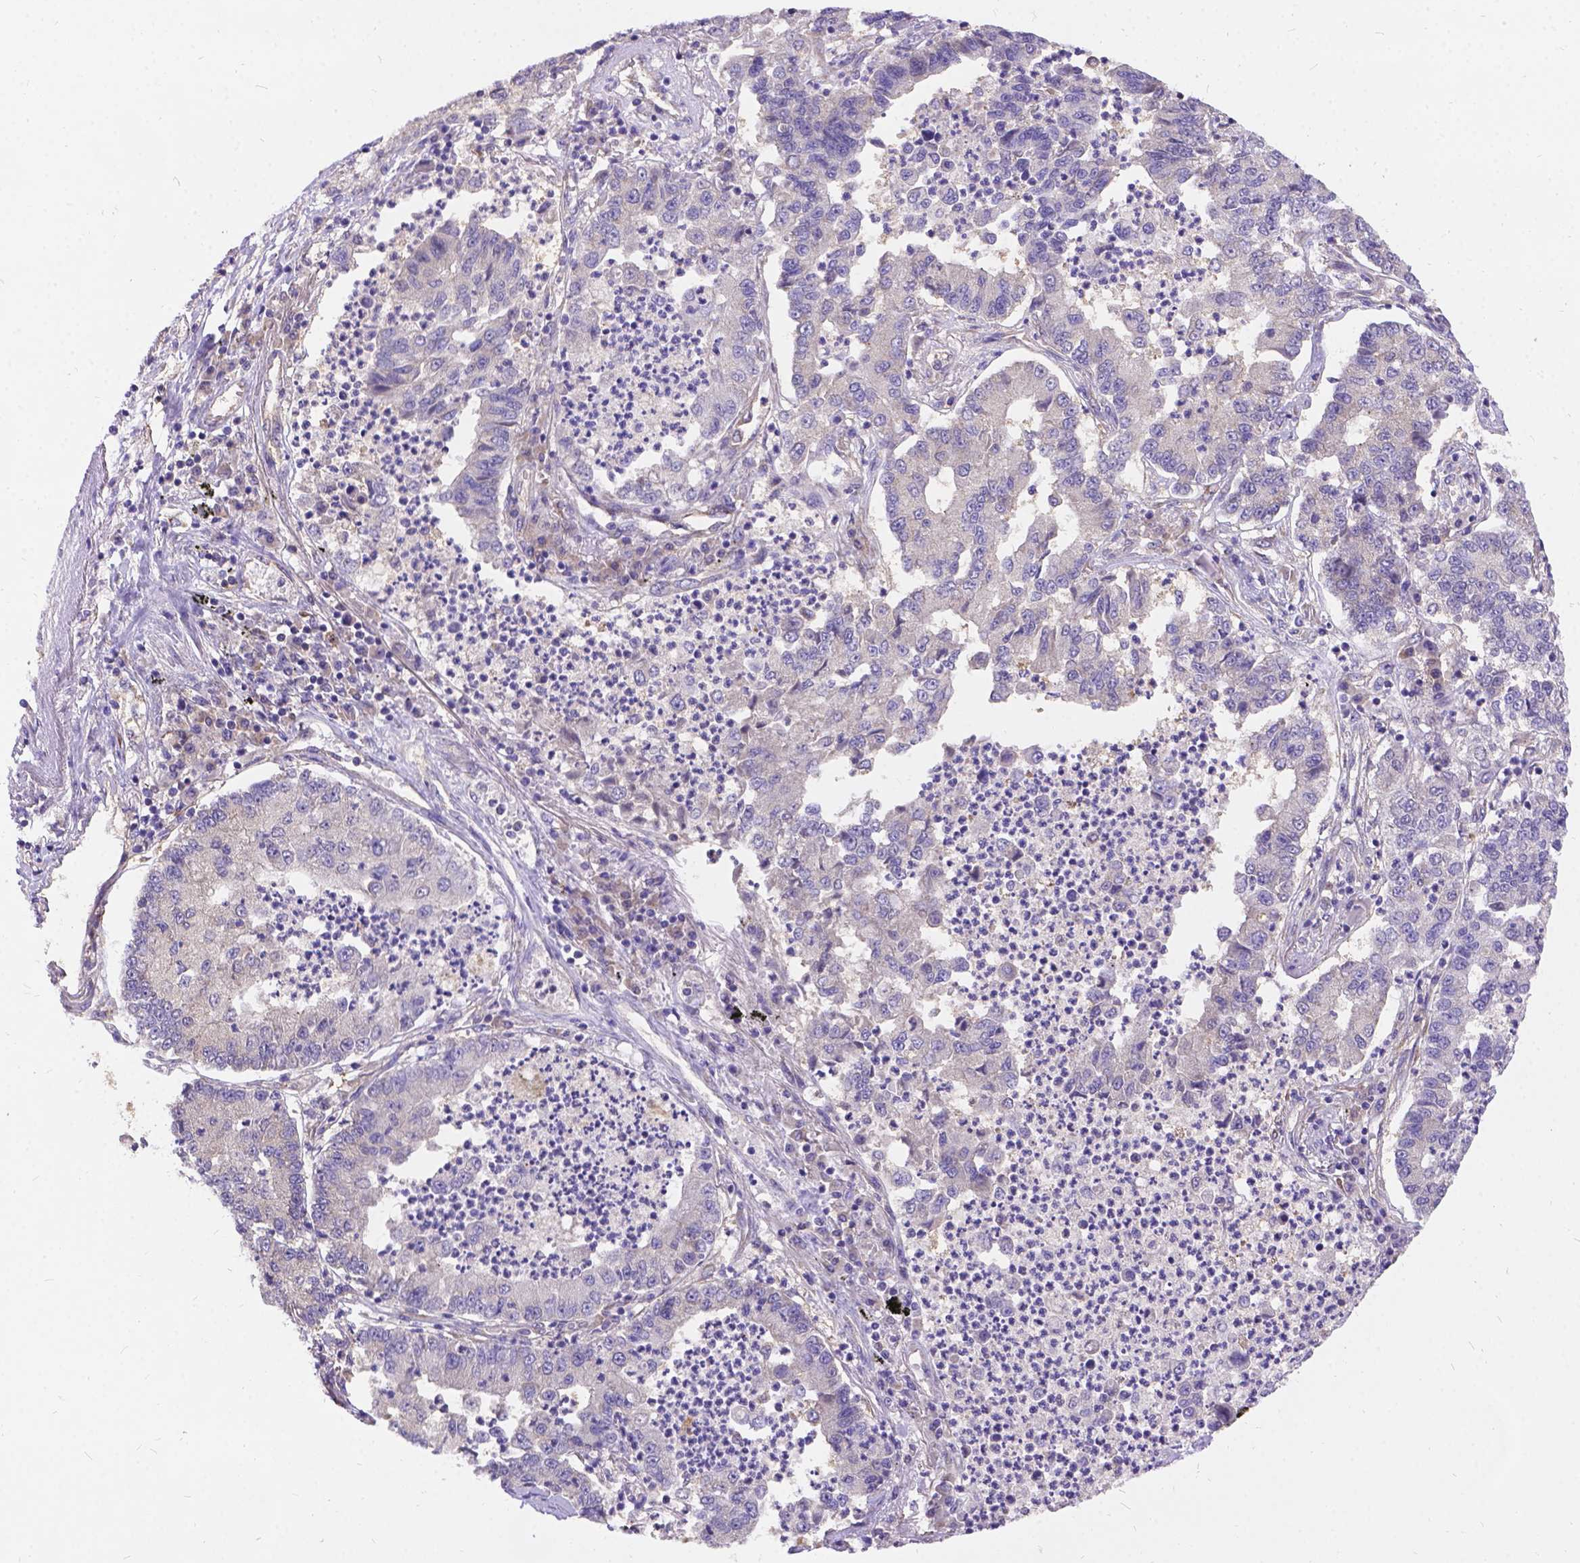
{"staining": {"intensity": "negative", "quantity": "none", "location": "none"}, "tissue": "lung cancer", "cell_type": "Tumor cells", "image_type": "cancer", "snomed": [{"axis": "morphology", "description": "Adenocarcinoma, NOS"}, {"axis": "topography", "description": "Lung"}], "caption": "Tumor cells are negative for protein expression in human lung cancer (adenocarcinoma).", "gene": "DENND6A", "patient": {"sex": "female", "age": 57}}